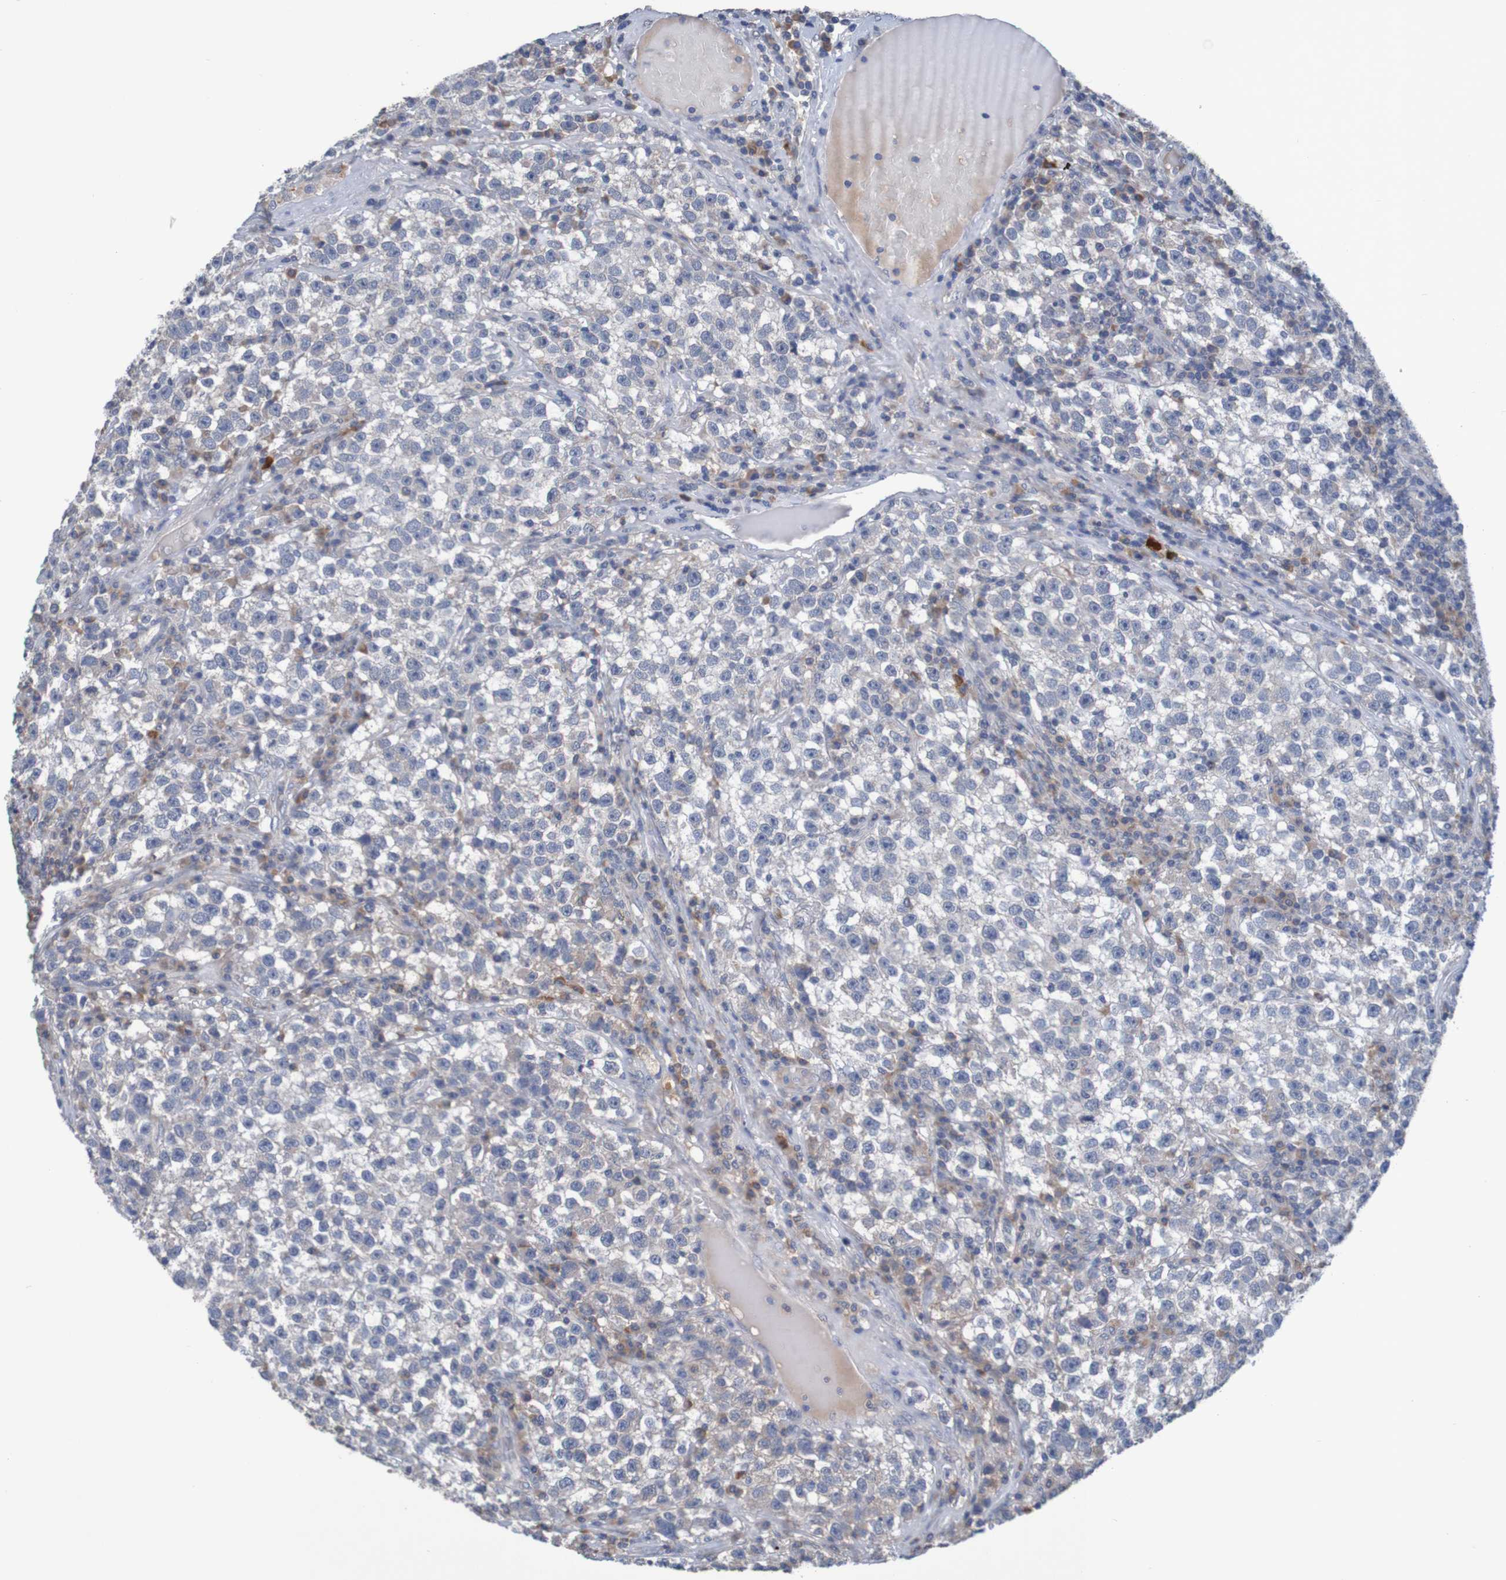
{"staining": {"intensity": "weak", "quantity": "<25%", "location": "cytoplasmic/membranous"}, "tissue": "testis cancer", "cell_type": "Tumor cells", "image_type": "cancer", "snomed": [{"axis": "morphology", "description": "Seminoma, NOS"}, {"axis": "topography", "description": "Testis"}], "caption": "Immunohistochemistry (IHC) micrograph of neoplastic tissue: testis cancer (seminoma) stained with DAB demonstrates no significant protein staining in tumor cells.", "gene": "LTA", "patient": {"sex": "male", "age": 22}}